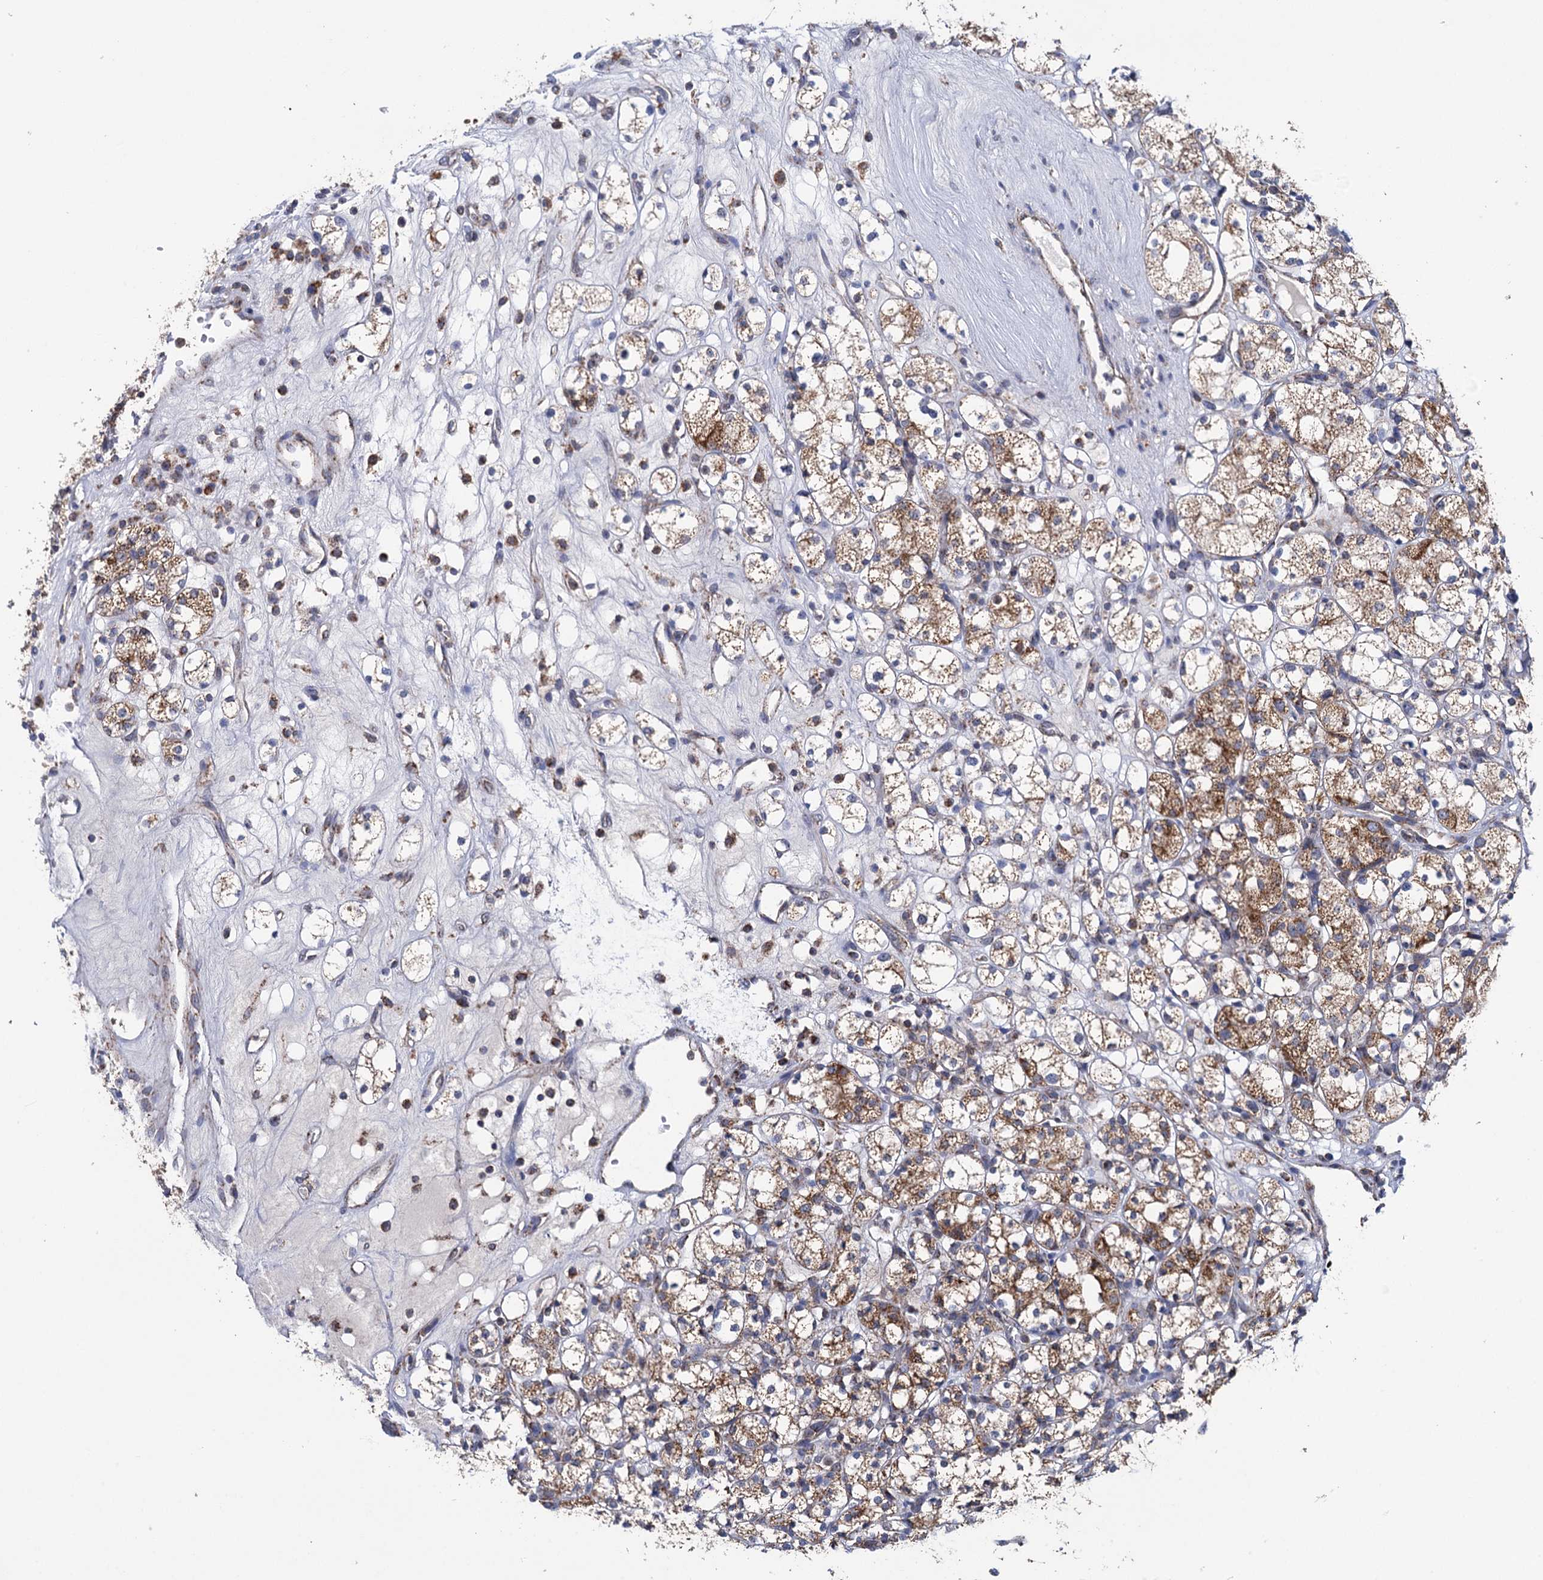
{"staining": {"intensity": "moderate", "quantity": "25%-75%", "location": "cytoplasmic/membranous"}, "tissue": "renal cancer", "cell_type": "Tumor cells", "image_type": "cancer", "snomed": [{"axis": "morphology", "description": "Adenocarcinoma, NOS"}, {"axis": "topography", "description": "Kidney"}], "caption": "Human adenocarcinoma (renal) stained with a brown dye shows moderate cytoplasmic/membranous positive positivity in approximately 25%-75% of tumor cells.", "gene": "SUCLA2", "patient": {"sex": "male", "age": 77}}